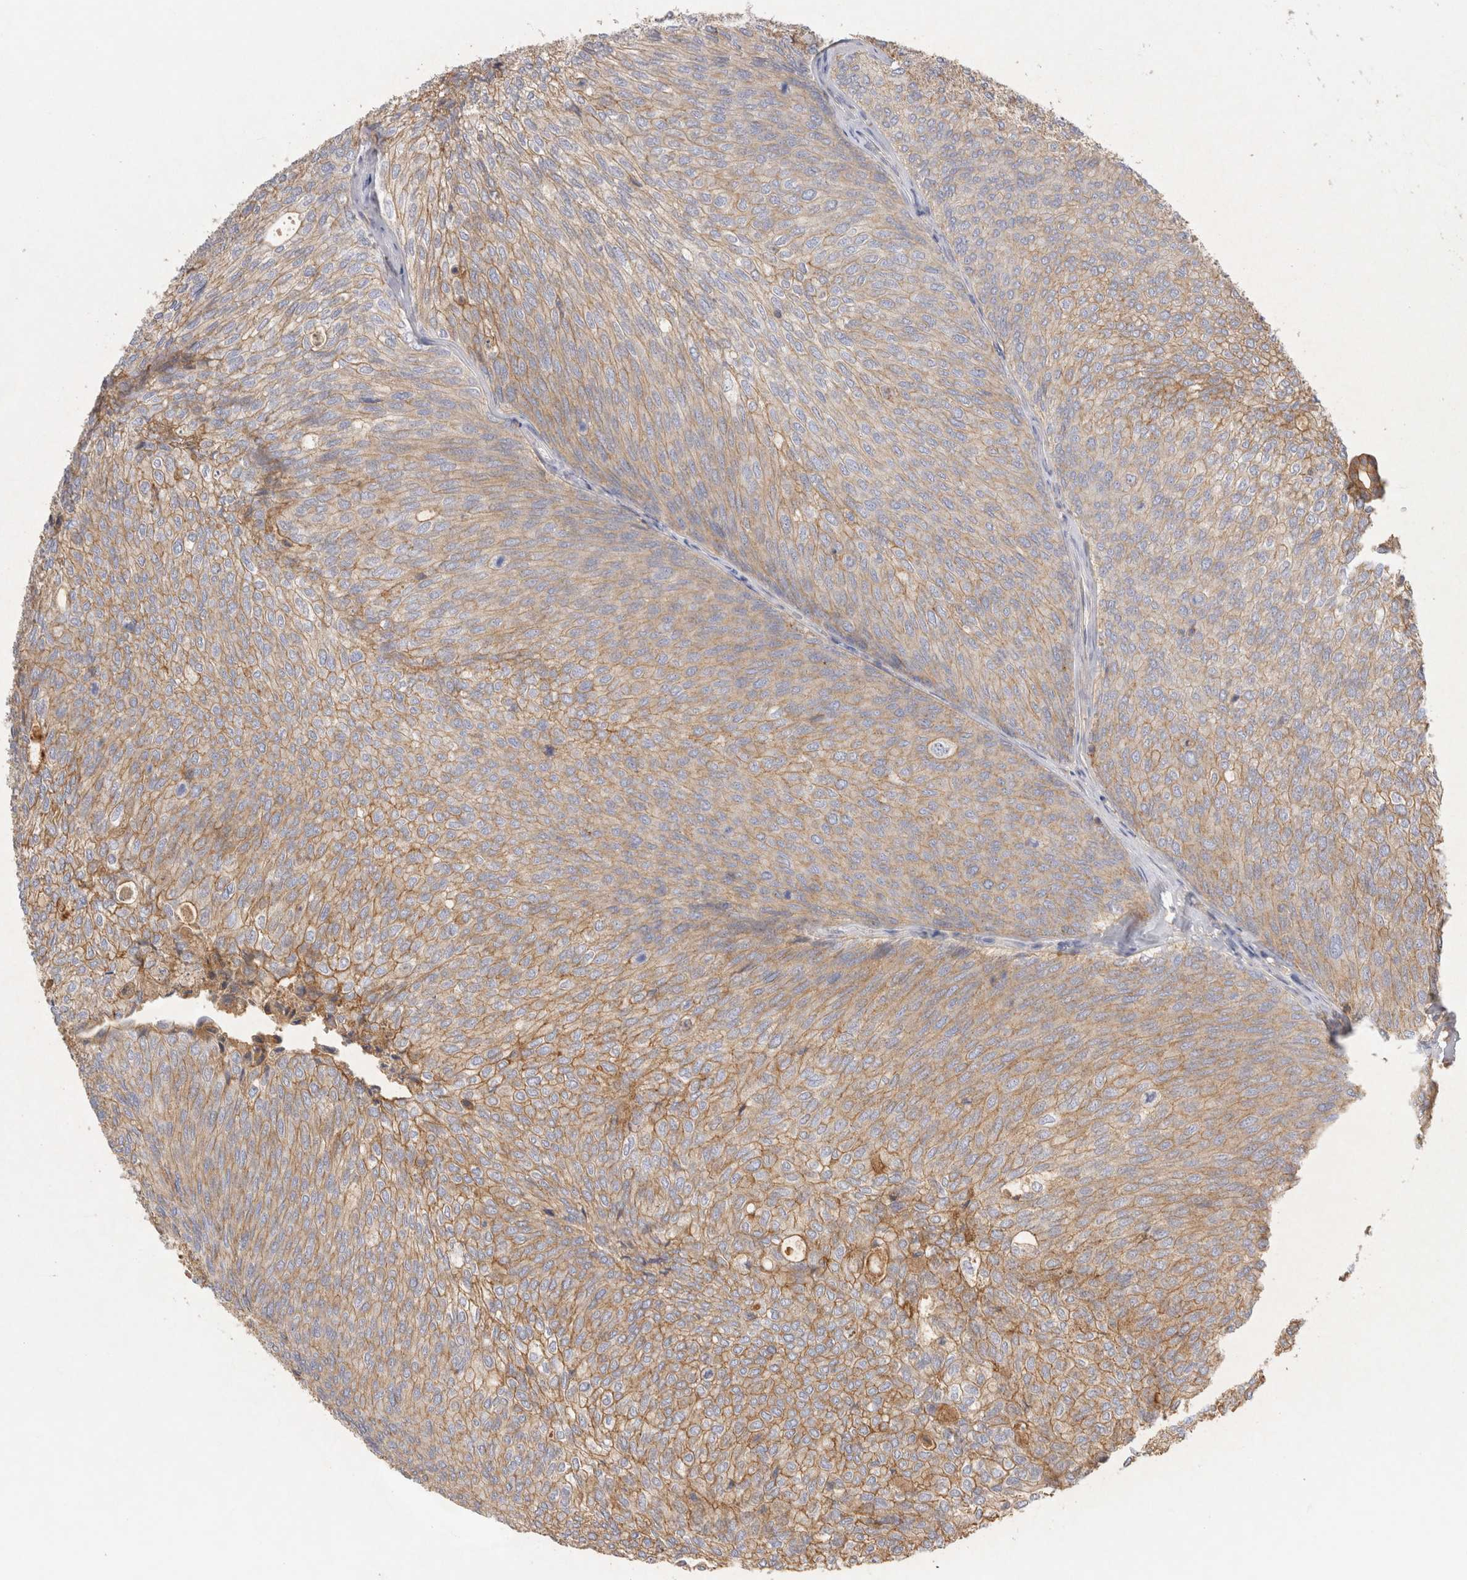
{"staining": {"intensity": "moderate", "quantity": ">75%", "location": "cytoplasmic/membranous"}, "tissue": "urothelial cancer", "cell_type": "Tumor cells", "image_type": "cancer", "snomed": [{"axis": "morphology", "description": "Urothelial carcinoma, Low grade"}, {"axis": "topography", "description": "Urinary bladder"}], "caption": "Tumor cells demonstrate moderate cytoplasmic/membranous staining in approximately >75% of cells in urothelial cancer. (DAB (3,3'-diaminobenzidine) IHC with brightfield microscopy, high magnification).", "gene": "CHMP6", "patient": {"sex": "female", "age": 79}}